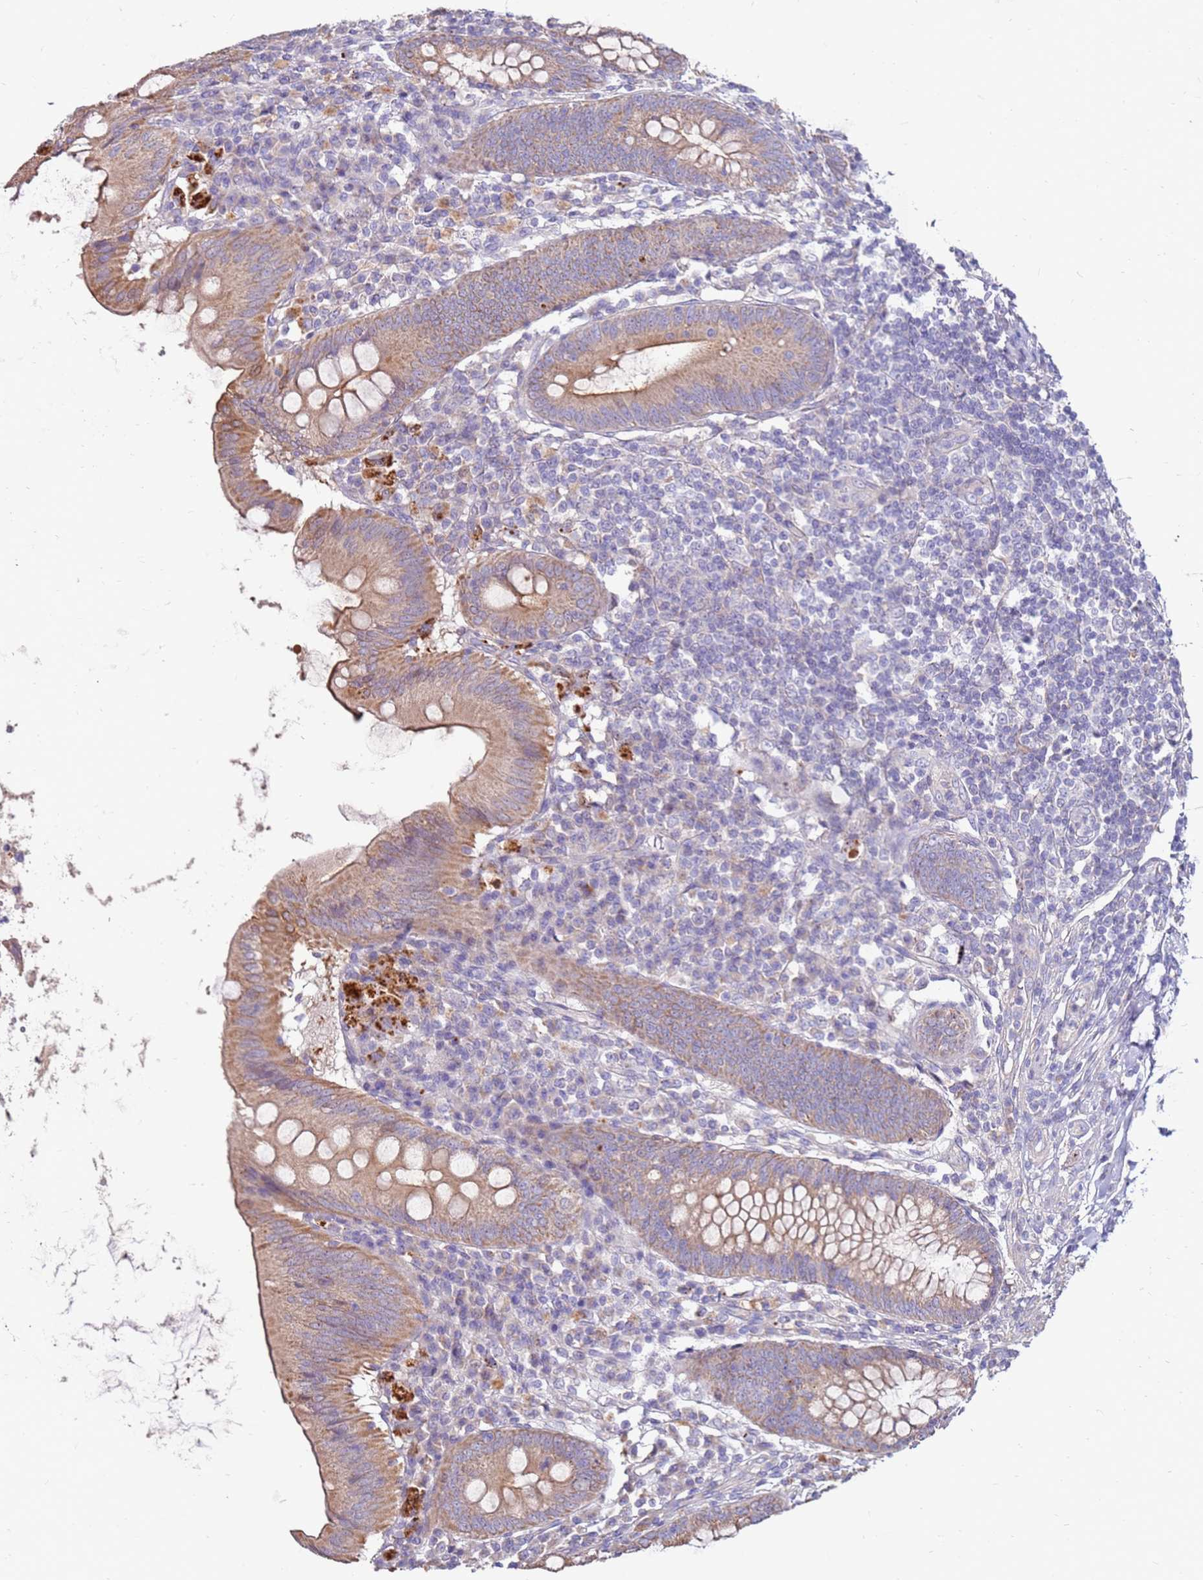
{"staining": {"intensity": "moderate", "quantity": ">75%", "location": "cytoplasmic/membranous"}, "tissue": "appendix", "cell_type": "Glandular cells", "image_type": "normal", "snomed": [{"axis": "morphology", "description": "Normal tissue, NOS"}, {"axis": "topography", "description": "Appendix"}], "caption": "DAB (3,3'-diaminobenzidine) immunohistochemical staining of normal appendix displays moderate cytoplasmic/membranous protein staining in approximately >75% of glandular cells. The protein of interest is stained brown, and the nuclei are stained in blue (DAB IHC with brightfield microscopy, high magnification).", "gene": "SLC44A4", "patient": {"sex": "female", "age": 54}}